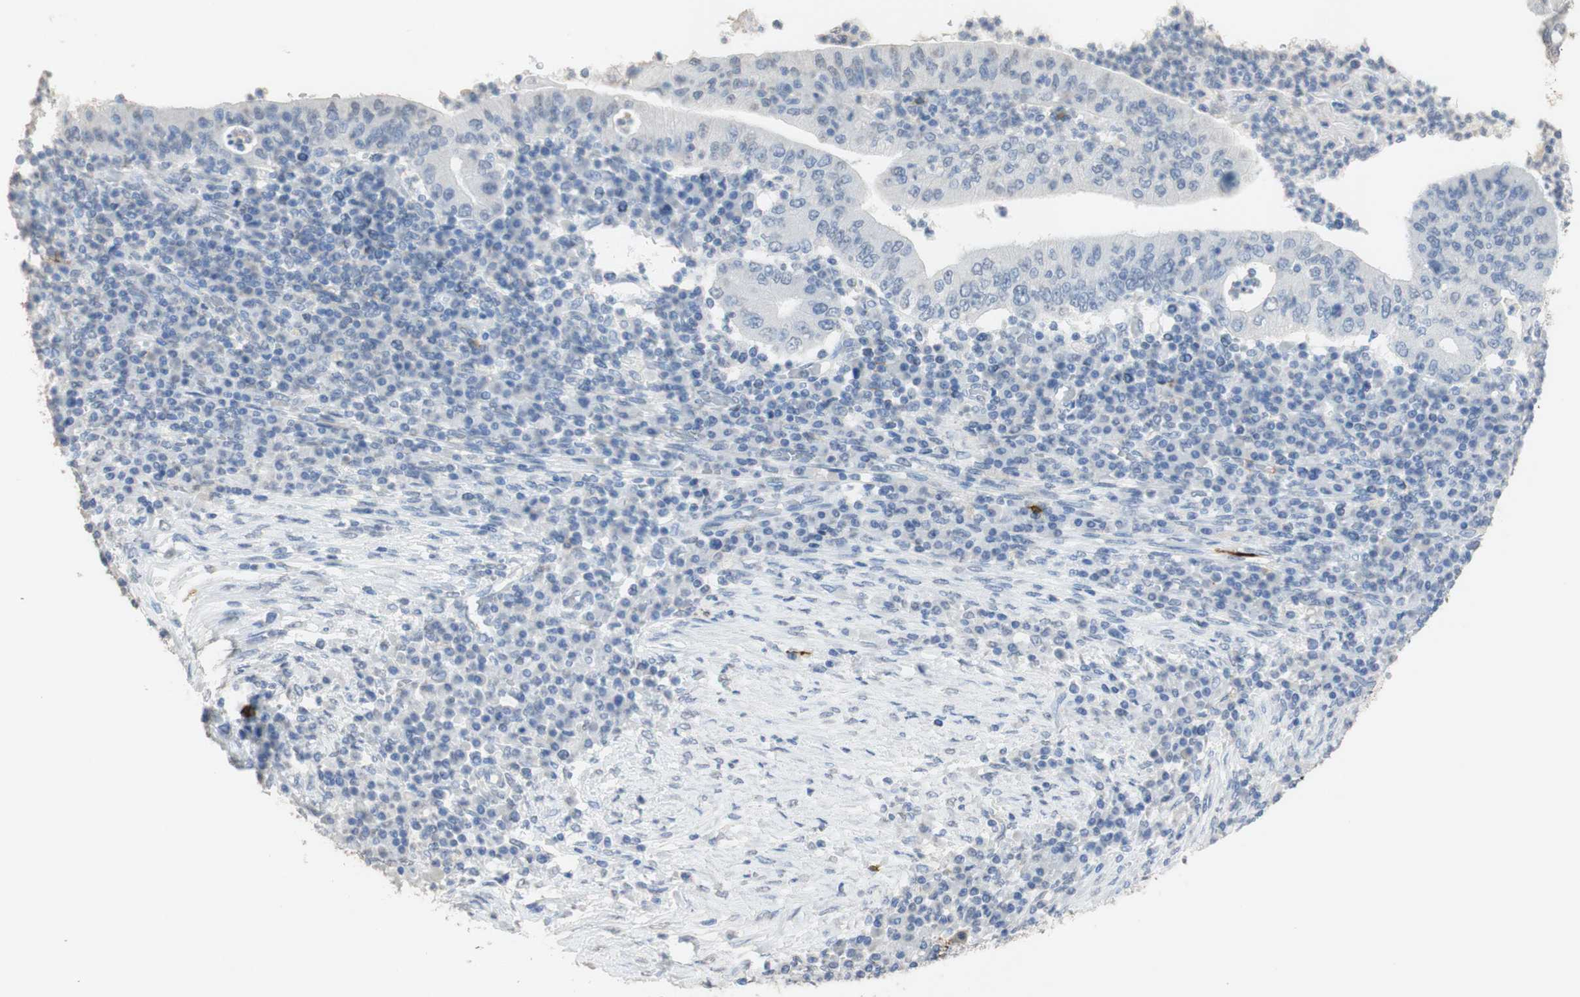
{"staining": {"intensity": "negative", "quantity": "none", "location": "none"}, "tissue": "stomach cancer", "cell_type": "Tumor cells", "image_type": "cancer", "snomed": [{"axis": "morphology", "description": "Normal tissue, NOS"}, {"axis": "morphology", "description": "Adenocarcinoma, NOS"}, {"axis": "topography", "description": "Esophagus"}, {"axis": "topography", "description": "Stomach, upper"}, {"axis": "topography", "description": "Peripheral nerve tissue"}], "caption": "This is an IHC histopathology image of stomach cancer (adenocarcinoma). There is no expression in tumor cells.", "gene": "L1CAM", "patient": {"sex": "male", "age": 62}}